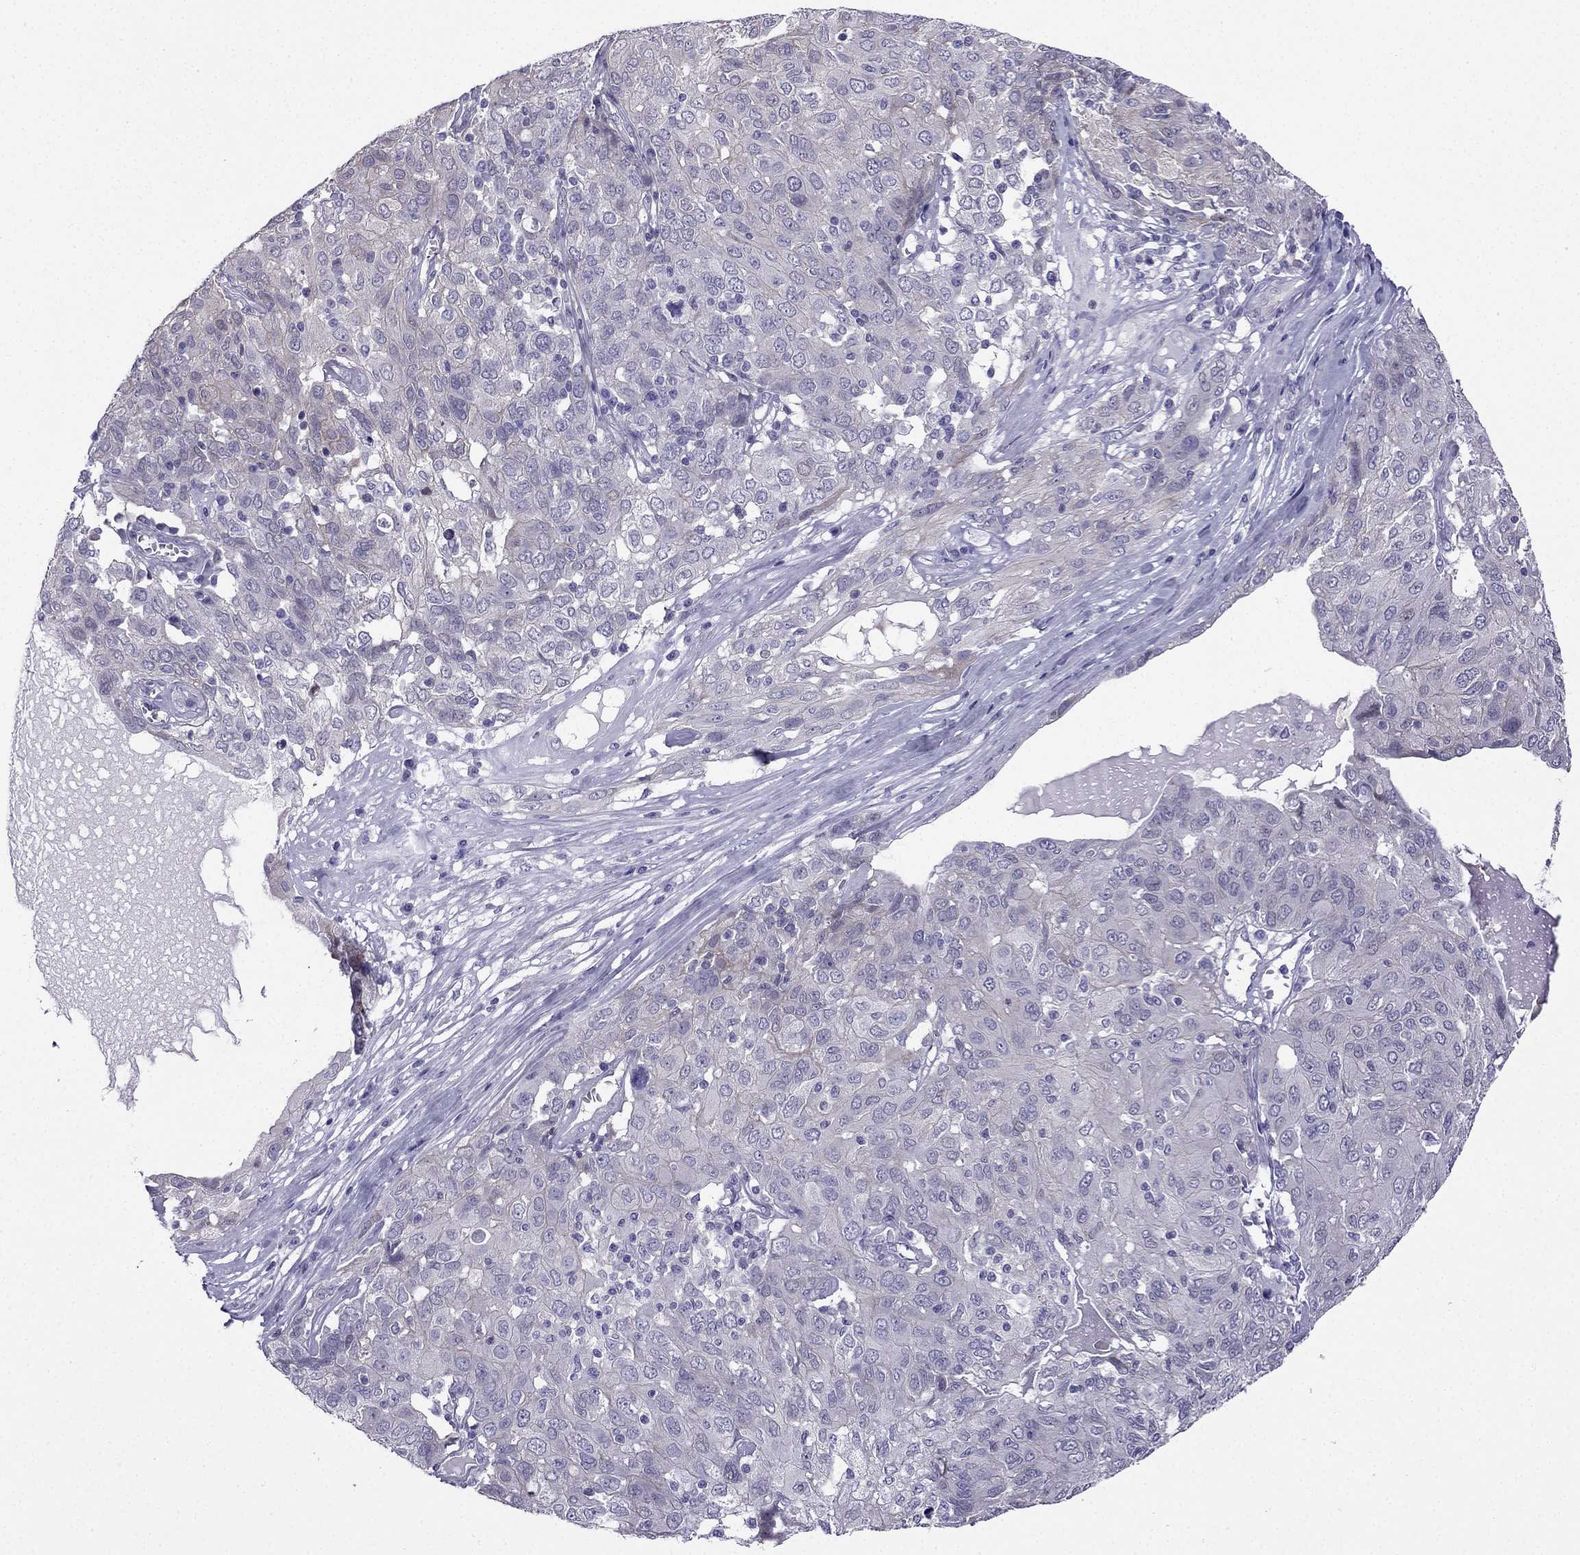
{"staining": {"intensity": "negative", "quantity": "none", "location": "none"}, "tissue": "ovarian cancer", "cell_type": "Tumor cells", "image_type": "cancer", "snomed": [{"axis": "morphology", "description": "Carcinoma, endometroid"}, {"axis": "topography", "description": "Ovary"}], "caption": "A high-resolution photomicrograph shows IHC staining of endometroid carcinoma (ovarian), which demonstrates no significant staining in tumor cells. The staining was performed using DAB to visualize the protein expression in brown, while the nuclei were stained in blue with hematoxylin (Magnification: 20x).", "gene": "KCNJ10", "patient": {"sex": "female", "age": 50}}